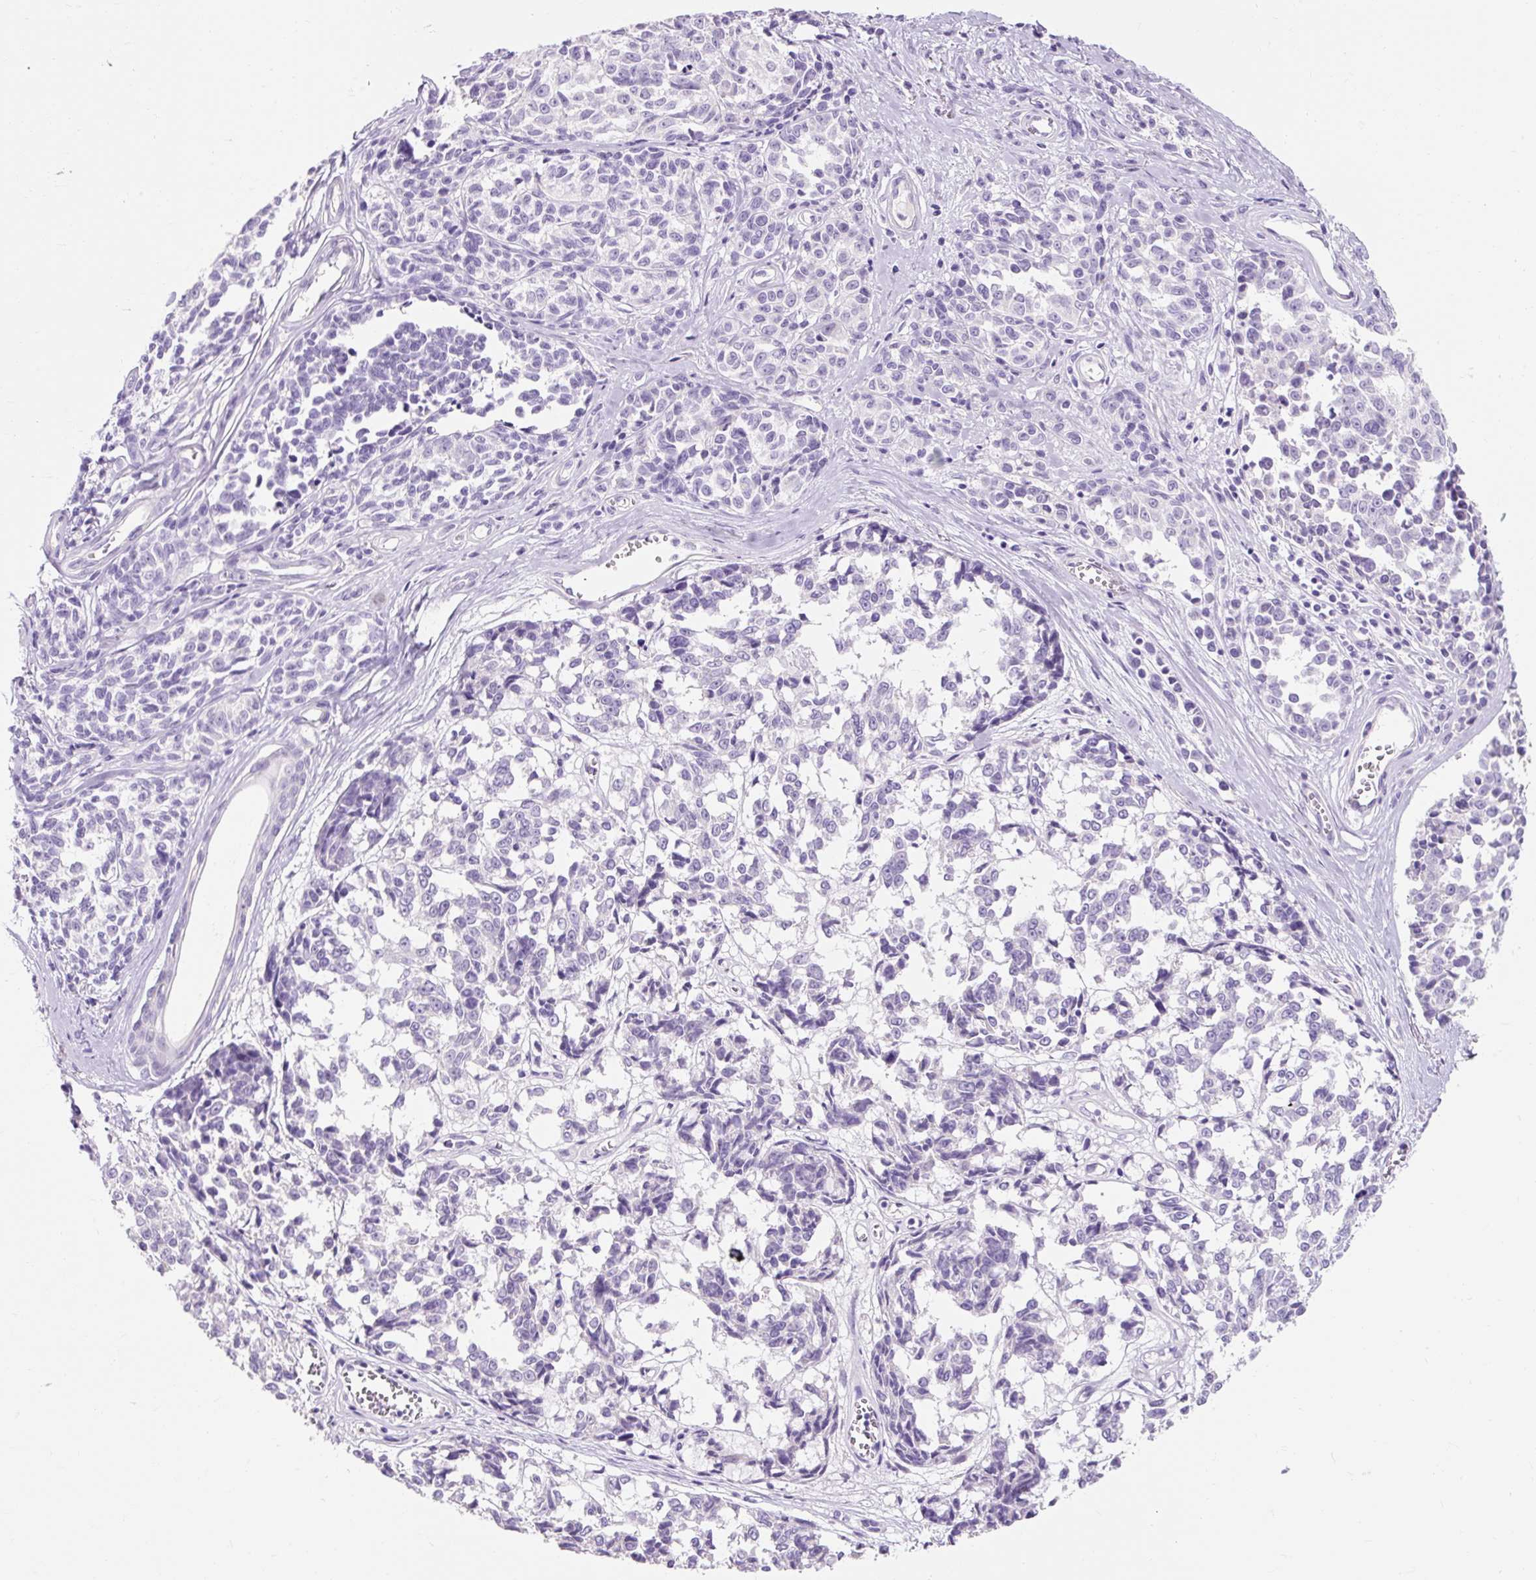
{"staining": {"intensity": "negative", "quantity": "none", "location": "none"}, "tissue": "melanoma", "cell_type": "Tumor cells", "image_type": "cancer", "snomed": [{"axis": "morphology", "description": "Malignant melanoma, NOS"}, {"axis": "topography", "description": "Skin"}], "caption": "Micrograph shows no protein expression in tumor cells of melanoma tissue.", "gene": "TMEM213", "patient": {"sex": "female", "age": 64}}